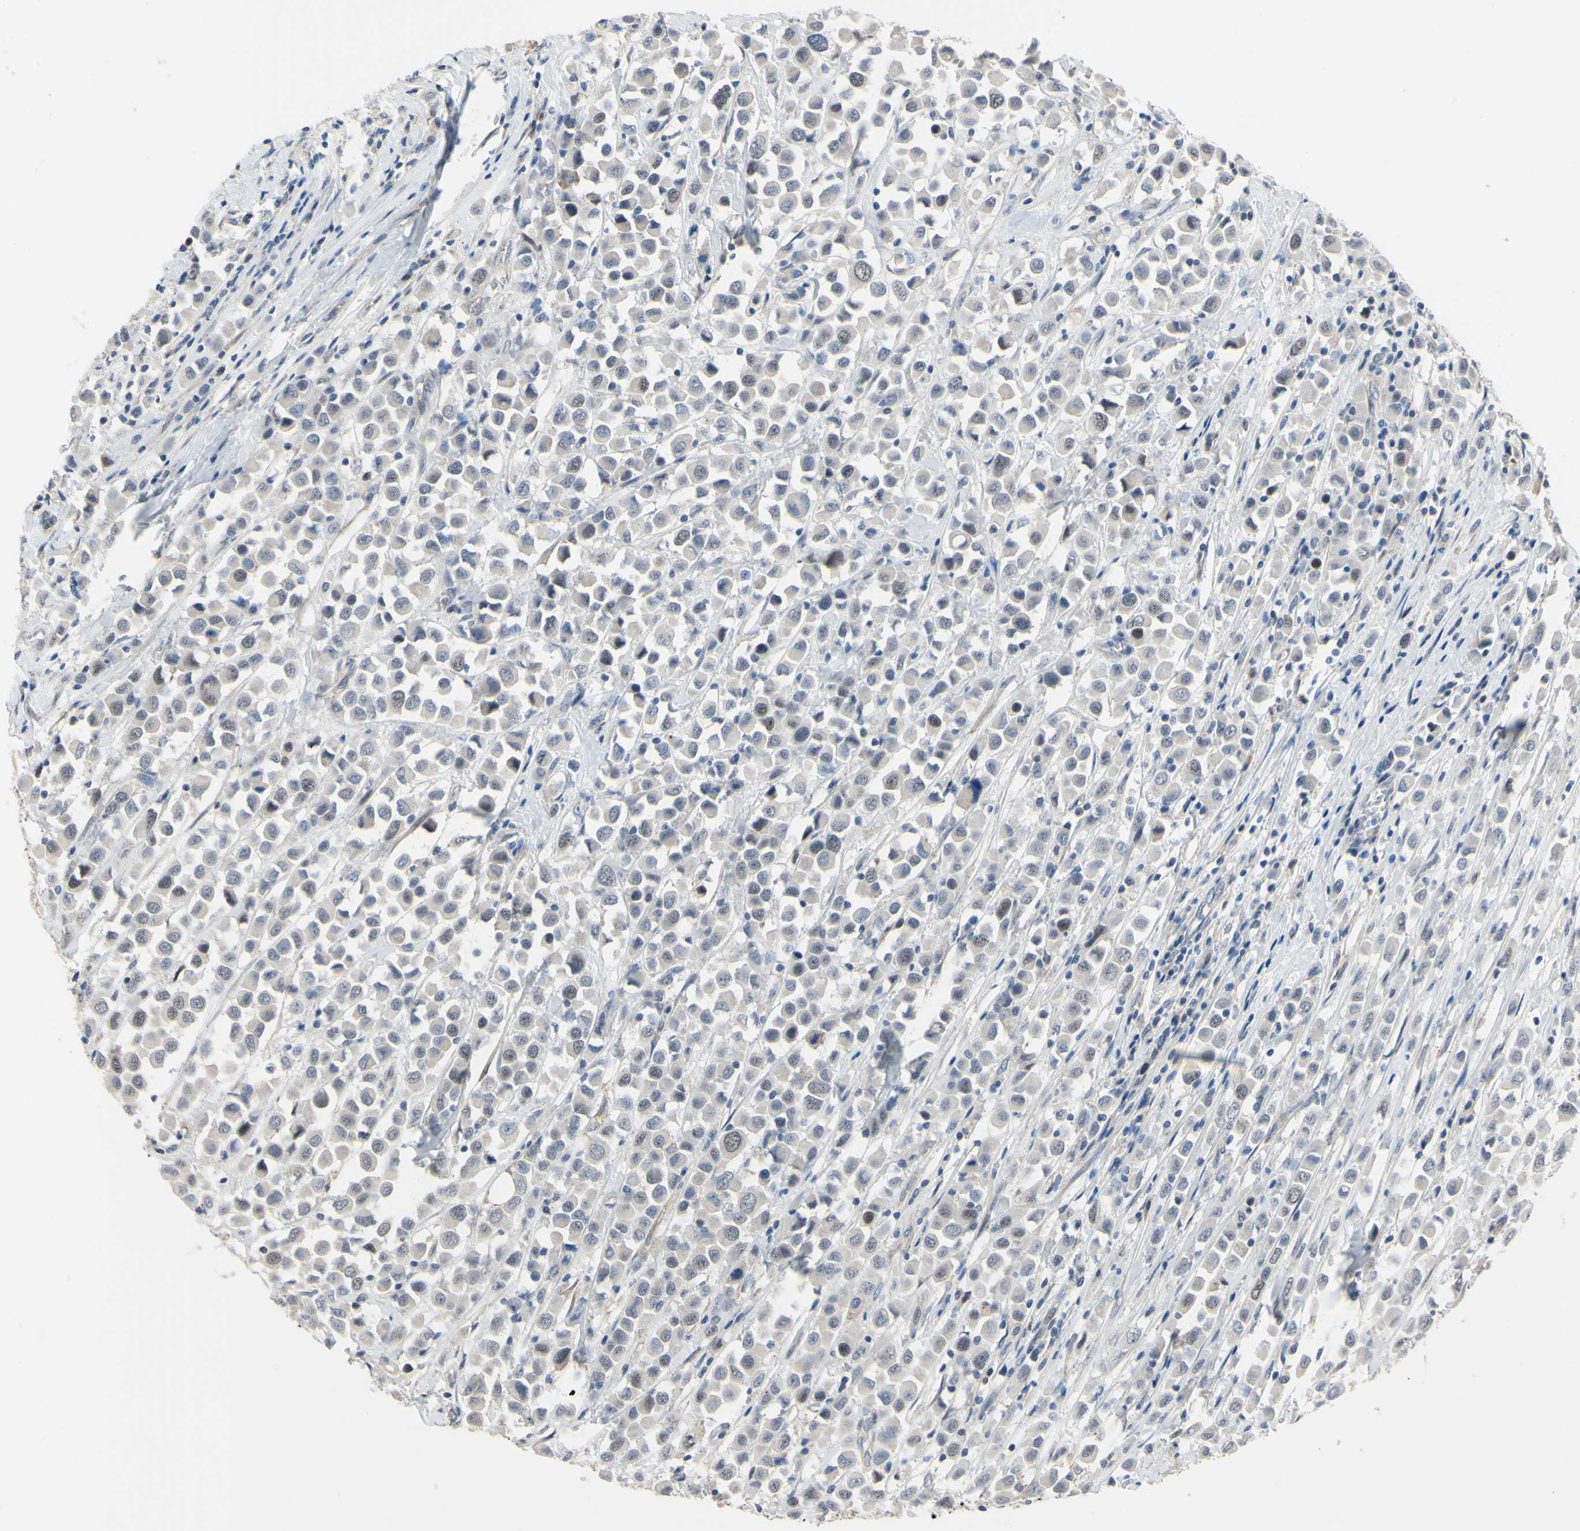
{"staining": {"intensity": "weak", "quantity": "<25%", "location": "nuclear"}, "tissue": "breast cancer", "cell_type": "Tumor cells", "image_type": "cancer", "snomed": [{"axis": "morphology", "description": "Duct carcinoma"}, {"axis": "topography", "description": "Breast"}], "caption": "Immunohistochemistry (IHC) image of breast cancer stained for a protein (brown), which shows no positivity in tumor cells.", "gene": "LHX9", "patient": {"sex": "female", "age": 61}}